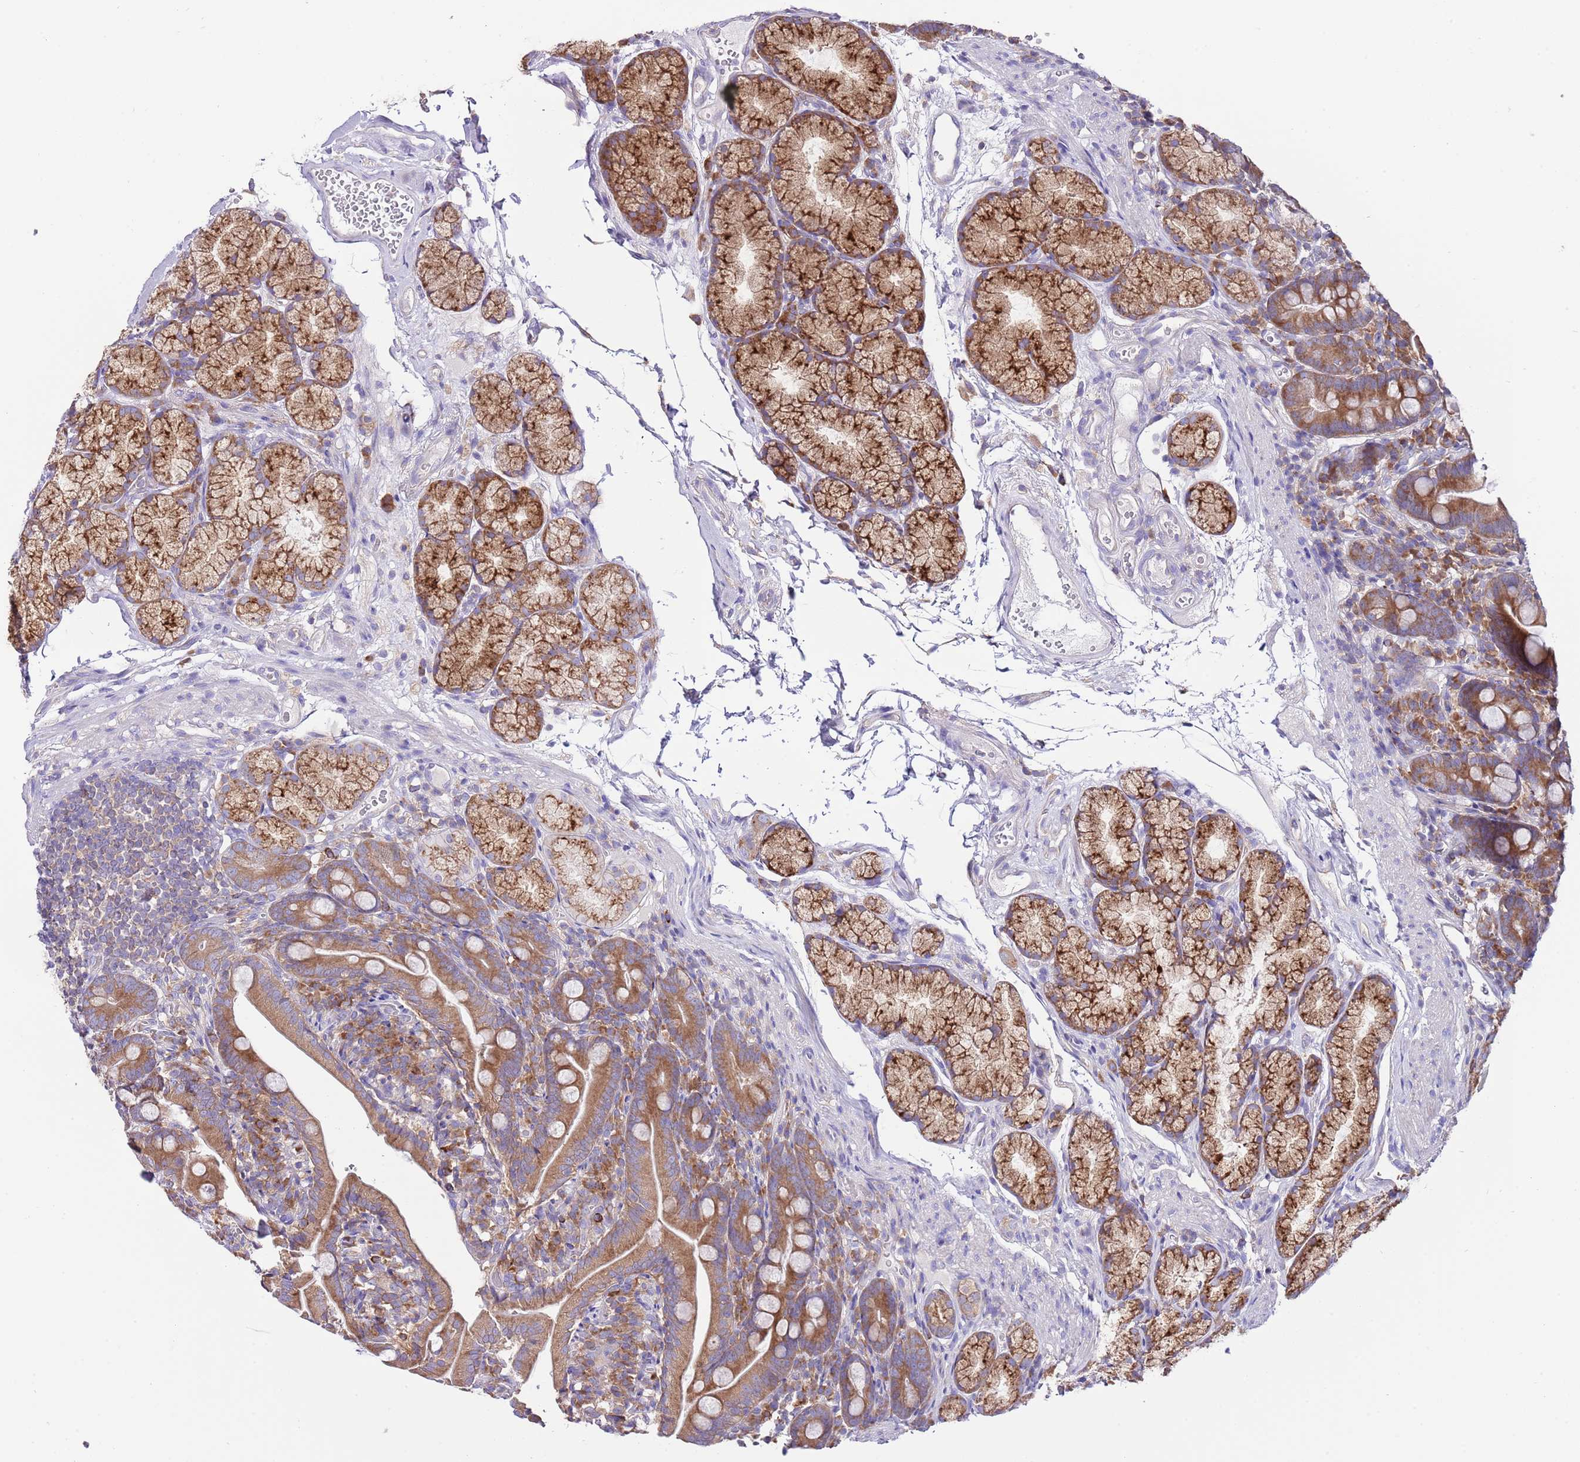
{"staining": {"intensity": "strong", "quantity": ">75%", "location": "cytoplasmic/membranous"}, "tissue": "duodenum", "cell_type": "Glandular cells", "image_type": "normal", "snomed": [{"axis": "morphology", "description": "Normal tissue, NOS"}, {"axis": "topography", "description": "Duodenum"}], "caption": "This image displays unremarkable duodenum stained with IHC to label a protein in brown. The cytoplasmic/membranous of glandular cells show strong positivity for the protein. Nuclei are counter-stained blue.", "gene": "RPS10", "patient": {"sex": "female", "age": 67}}